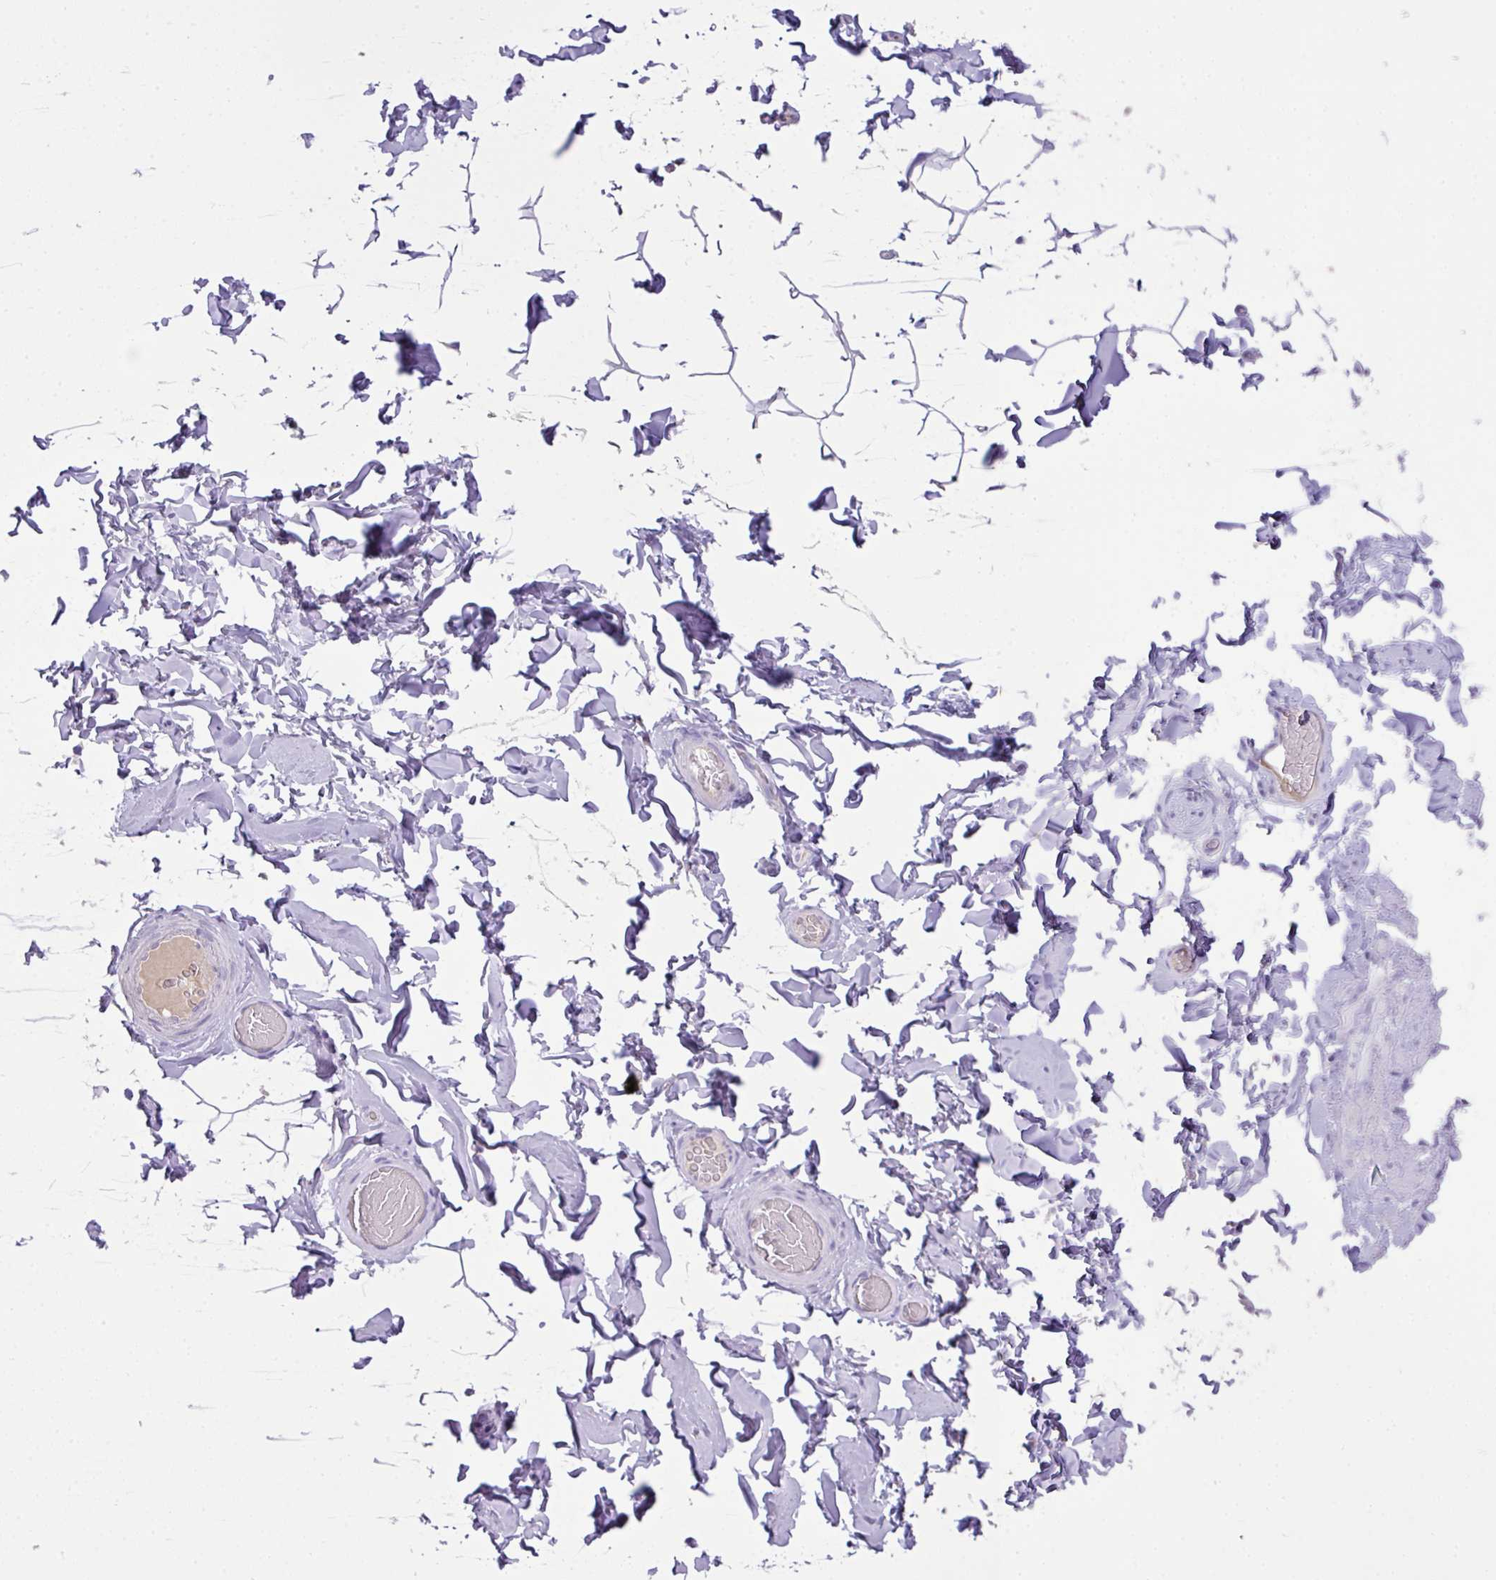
{"staining": {"intensity": "negative", "quantity": "none", "location": "none"}, "tissue": "adipose tissue", "cell_type": "Adipocytes", "image_type": "normal", "snomed": [{"axis": "morphology", "description": "Normal tissue, NOS"}, {"axis": "topography", "description": "Soft tissue"}, {"axis": "topography", "description": "Adipose tissue"}, {"axis": "topography", "description": "Vascular tissue"}, {"axis": "topography", "description": "Peripheral nerve tissue"}], "caption": "DAB (3,3'-diaminobenzidine) immunohistochemical staining of unremarkable adipose tissue displays no significant positivity in adipocytes.", "gene": "OR6C6", "patient": {"sex": "male", "age": 46}}